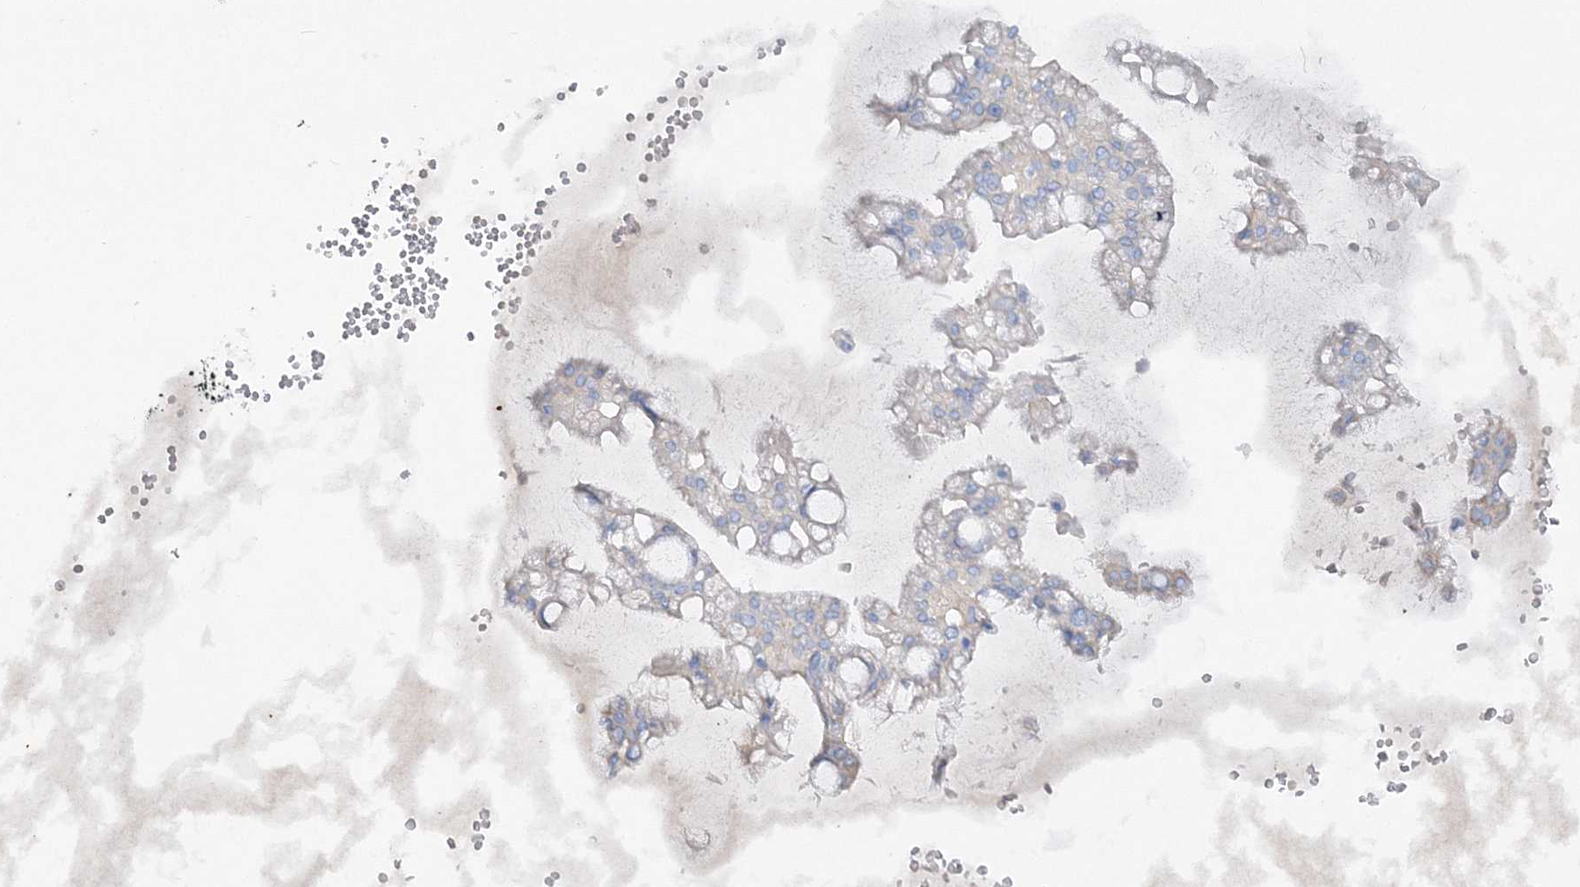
{"staining": {"intensity": "negative", "quantity": "none", "location": "none"}, "tissue": "ovarian cancer", "cell_type": "Tumor cells", "image_type": "cancer", "snomed": [{"axis": "morphology", "description": "Cystadenocarcinoma, mucinous, NOS"}, {"axis": "topography", "description": "Ovary"}], "caption": "This is a photomicrograph of immunohistochemistry staining of mucinous cystadenocarcinoma (ovarian), which shows no expression in tumor cells.", "gene": "RTN2", "patient": {"sex": "female", "age": 73}}